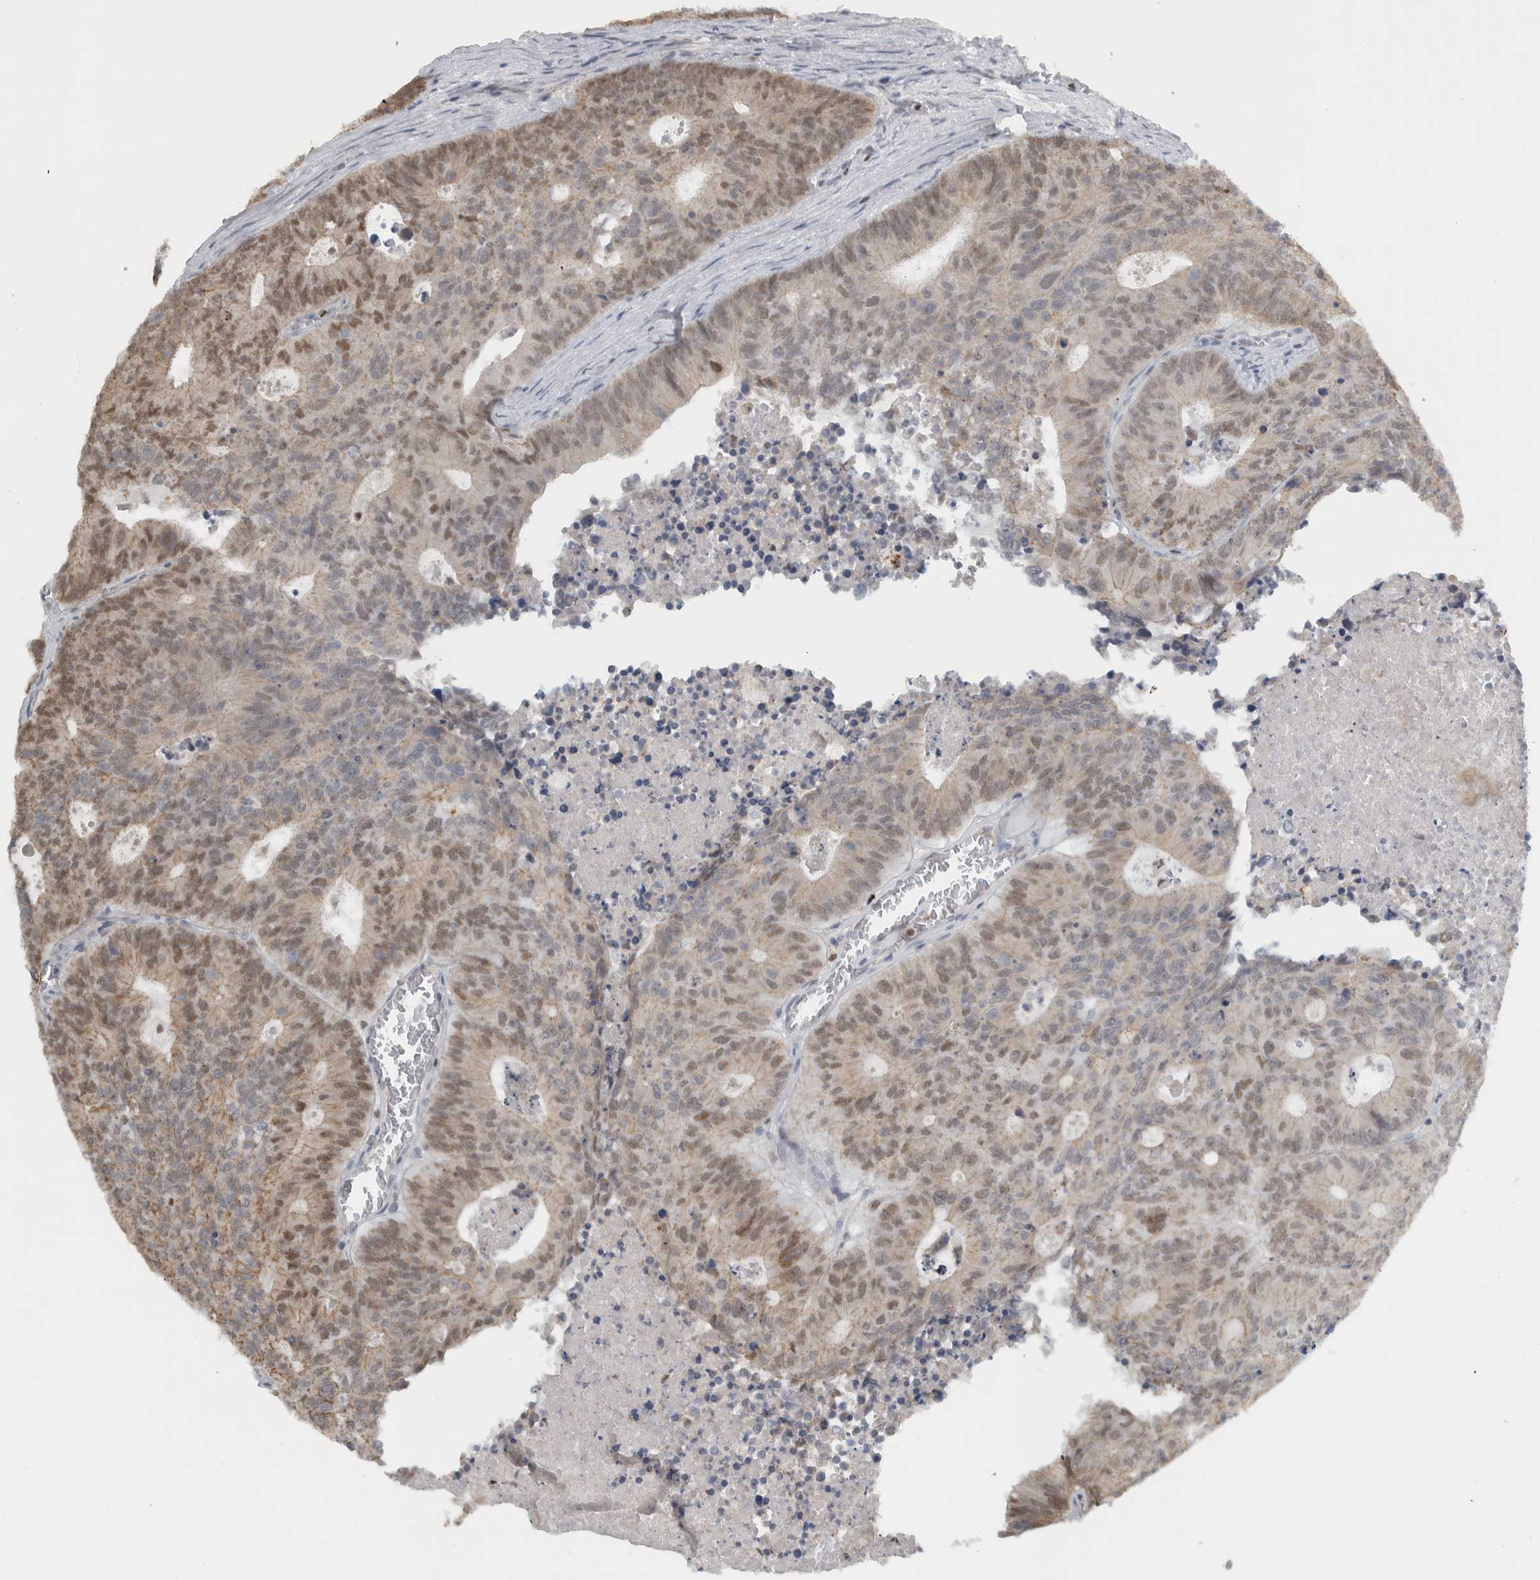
{"staining": {"intensity": "weak", "quantity": ">75%", "location": "cytoplasmic/membranous,nuclear"}, "tissue": "colorectal cancer", "cell_type": "Tumor cells", "image_type": "cancer", "snomed": [{"axis": "morphology", "description": "Adenocarcinoma, NOS"}, {"axis": "topography", "description": "Colon"}], "caption": "High-power microscopy captured an immunohistochemistry (IHC) micrograph of colorectal cancer (adenocarcinoma), revealing weak cytoplasmic/membranous and nuclear staining in approximately >75% of tumor cells.", "gene": "ADPRM", "patient": {"sex": "male", "age": 87}}